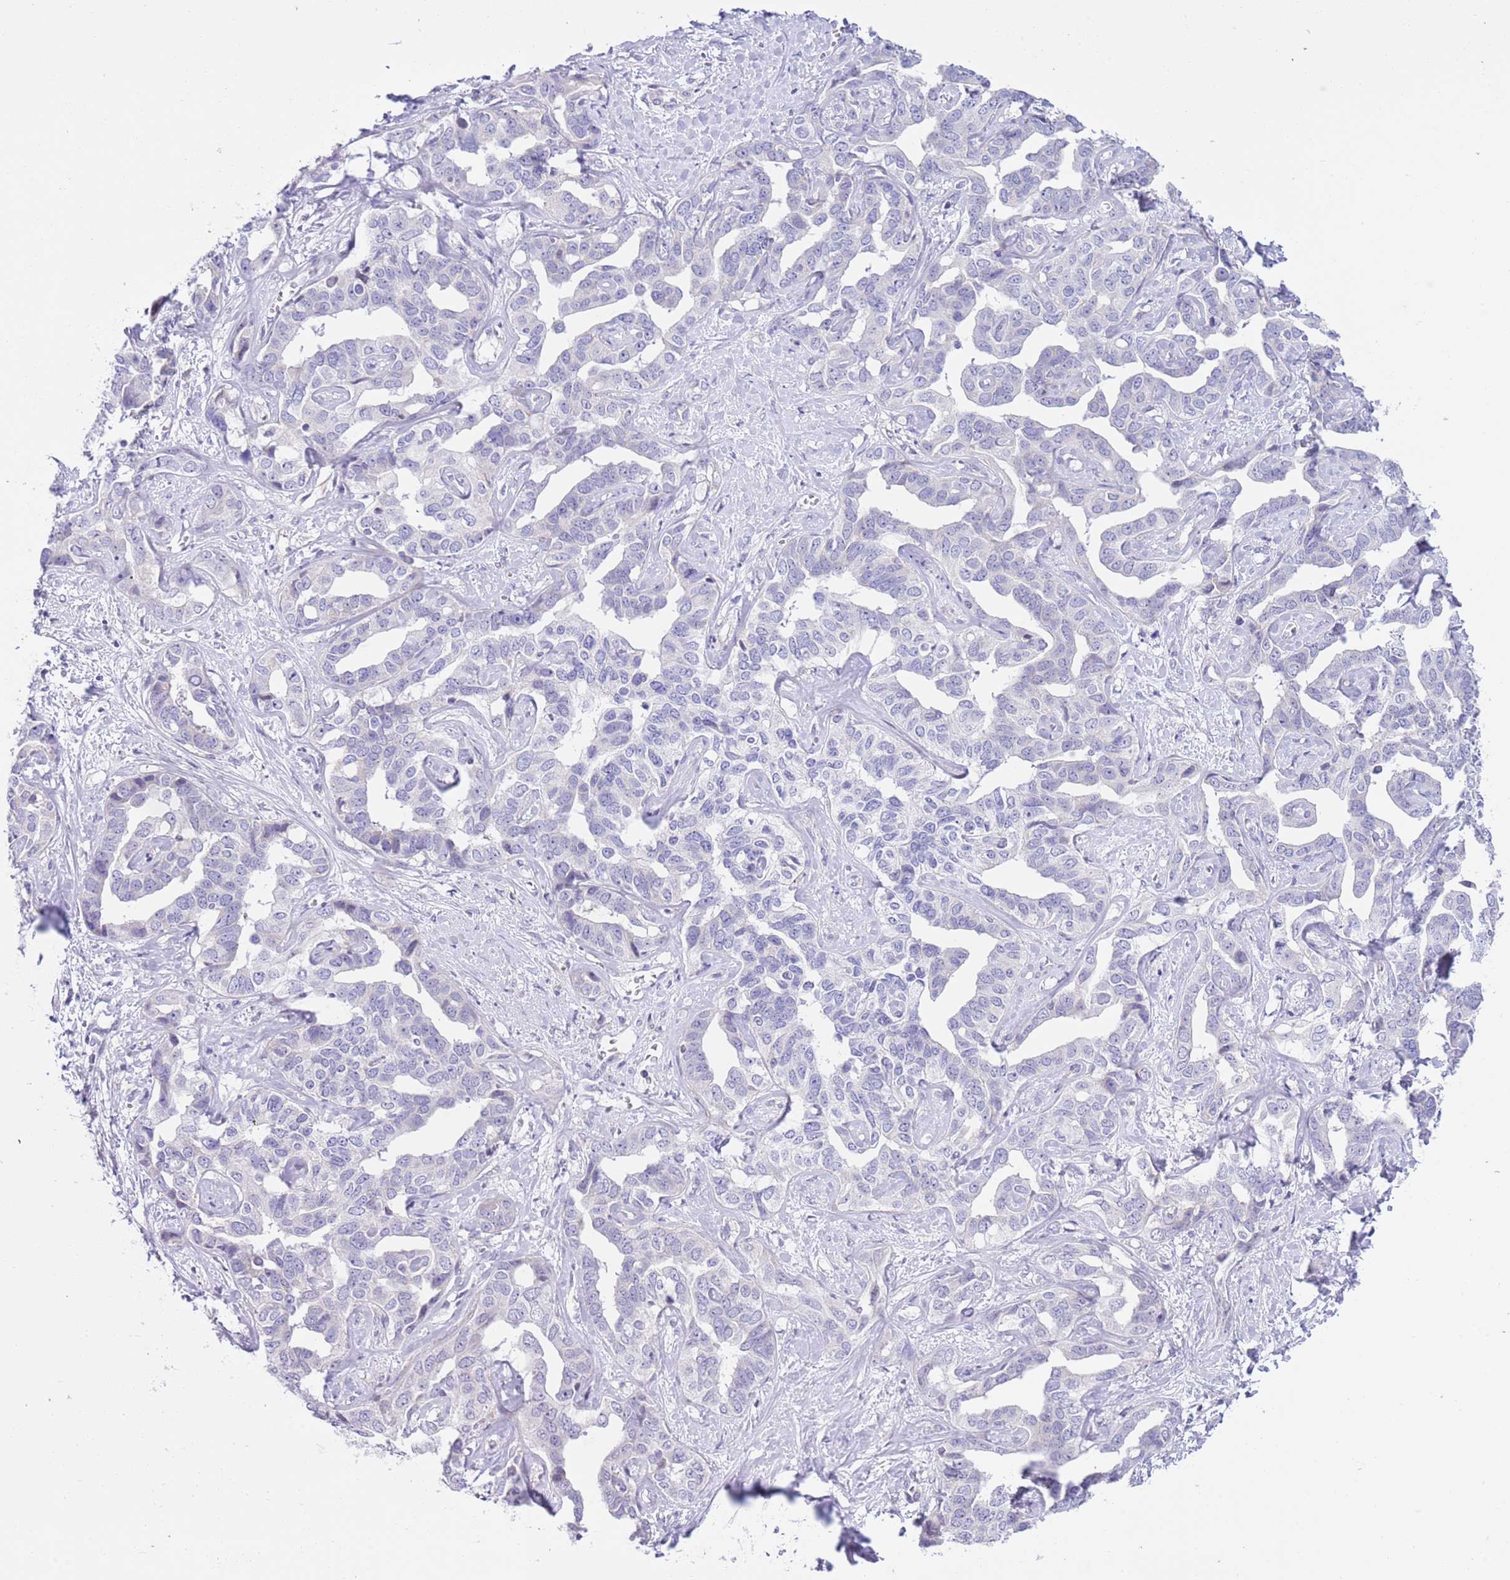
{"staining": {"intensity": "negative", "quantity": "none", "location": "none"}, "tissue": "liver cancer", "cell_type": "Tumor cells", "image_type": "cancer", "snomed": [{"axis": "morphology", "description": "Cholangiocarcinoma"}, {"axis": "topography", "description": "Liver"}], "caption": "Cholangiocarcinoma (liver) was stained to show a protein in brown. There is no significant positivity in tumor cells.", "gene": "NET1", "patient": {"sex": "male", "age": 59}}